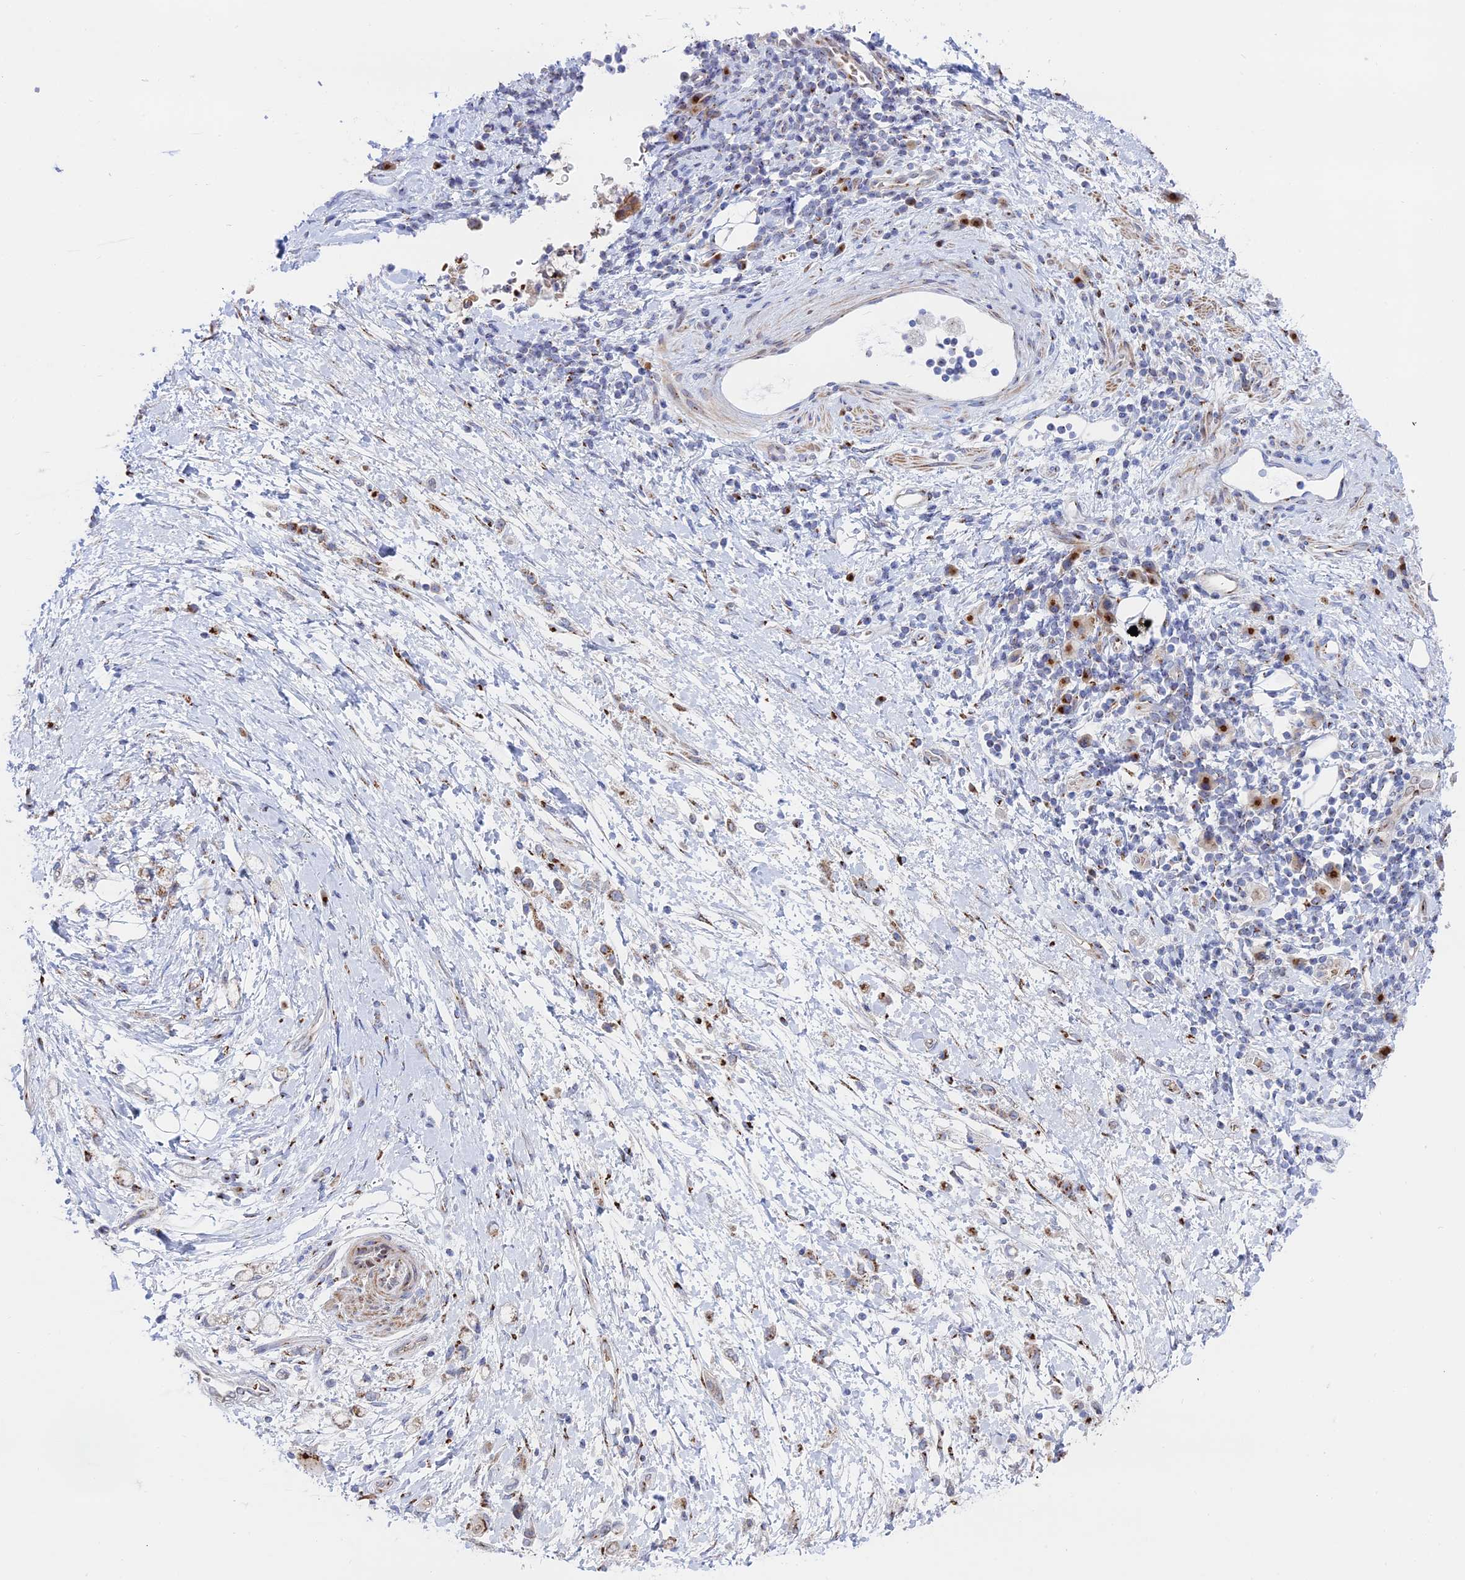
{"staining": {"intensity": "moderate", "quantity": ">75%", "location": "cytoplasmic/membranous"}, "tissue": "stomach cancer", "cell_type": "Tumor cells", "image_type": "cancer", "snomed": [{"axis": "morphology", "description": "Adenocarcinoma, NOS"}, {"axis": "topography", "description": "Stomach"}], "caption": "Adenocarcinoma (stomach) was stained to show a protein in brown. There is medium levels of moderate cytoplasmic/membranous staining in about >75% of tumor cells. The staining was performed using DAB to visualize the protein expression in brown, while the nuclei were stained in blue with hematoxylin (Magnification: 20x).", "gene": "HS2ST1", "patient": {"sex": "female", "age": 60}}